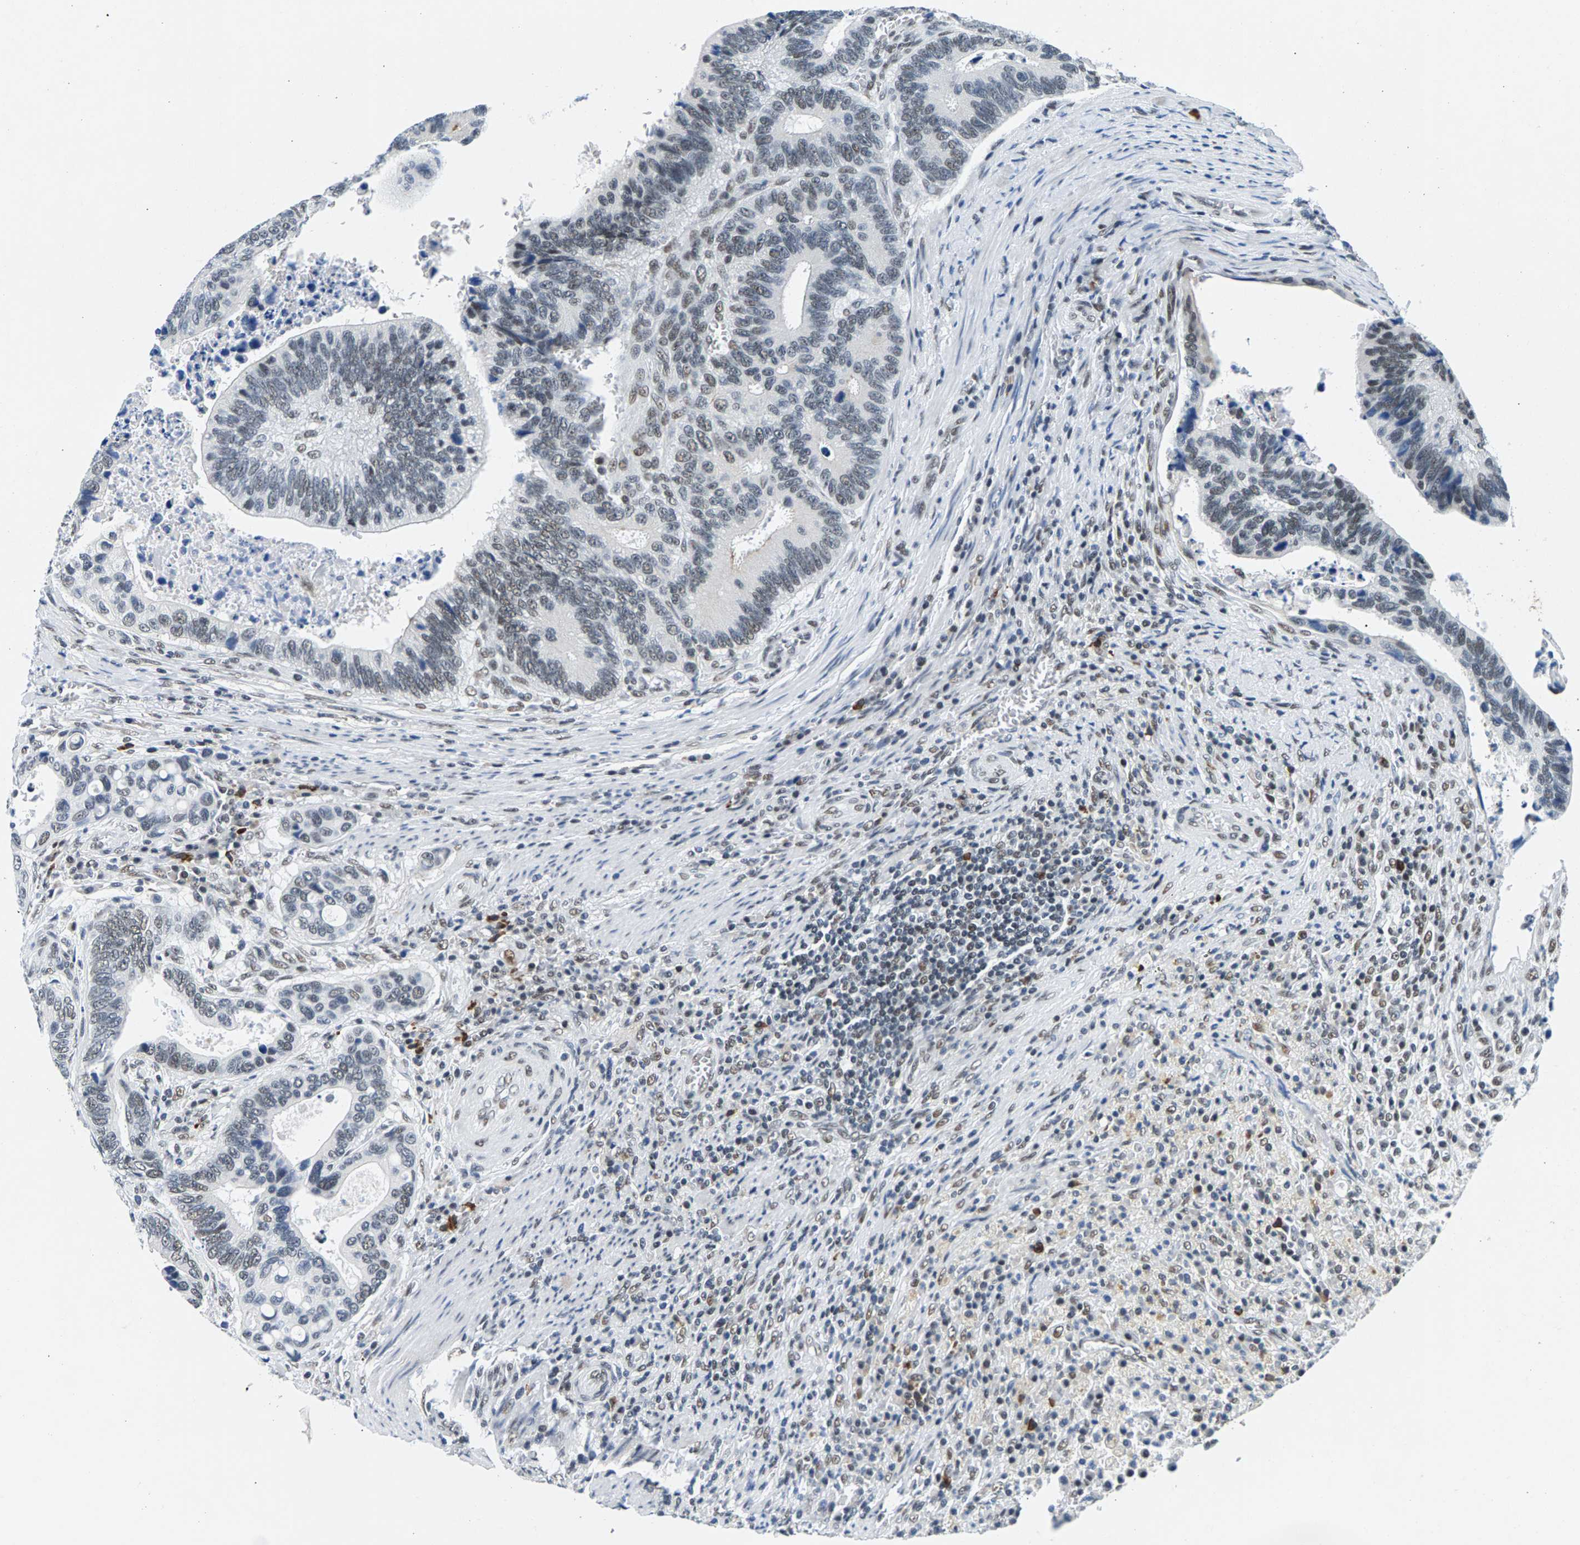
{"staining": {"intensity": "moderate", "quantity": "<25%", "location": "nuclear"}, "tissue": "colorectal cancer", "cell_type": "Tumor cells", "image_type": "cancer", "snomed": [{"axis": "morphology", "description": "Inflammation, NOS"}, {"axis": "morphology", "description": "Adenocarcinoma, NOS"}, {"axis": "topography", "description": "Colon"}], "caption": "Immunohistochemical staining of human colorectal cancer reveals low levels of moderate nuclear expression in about <25% of tumor cells. The protein is stained brown, and the nuclei are stained in blue (DAB IHC with brightfield microscopy, high magnification).", "gene": "ATF2", "patient": {"sex": "male", "age": 72}}